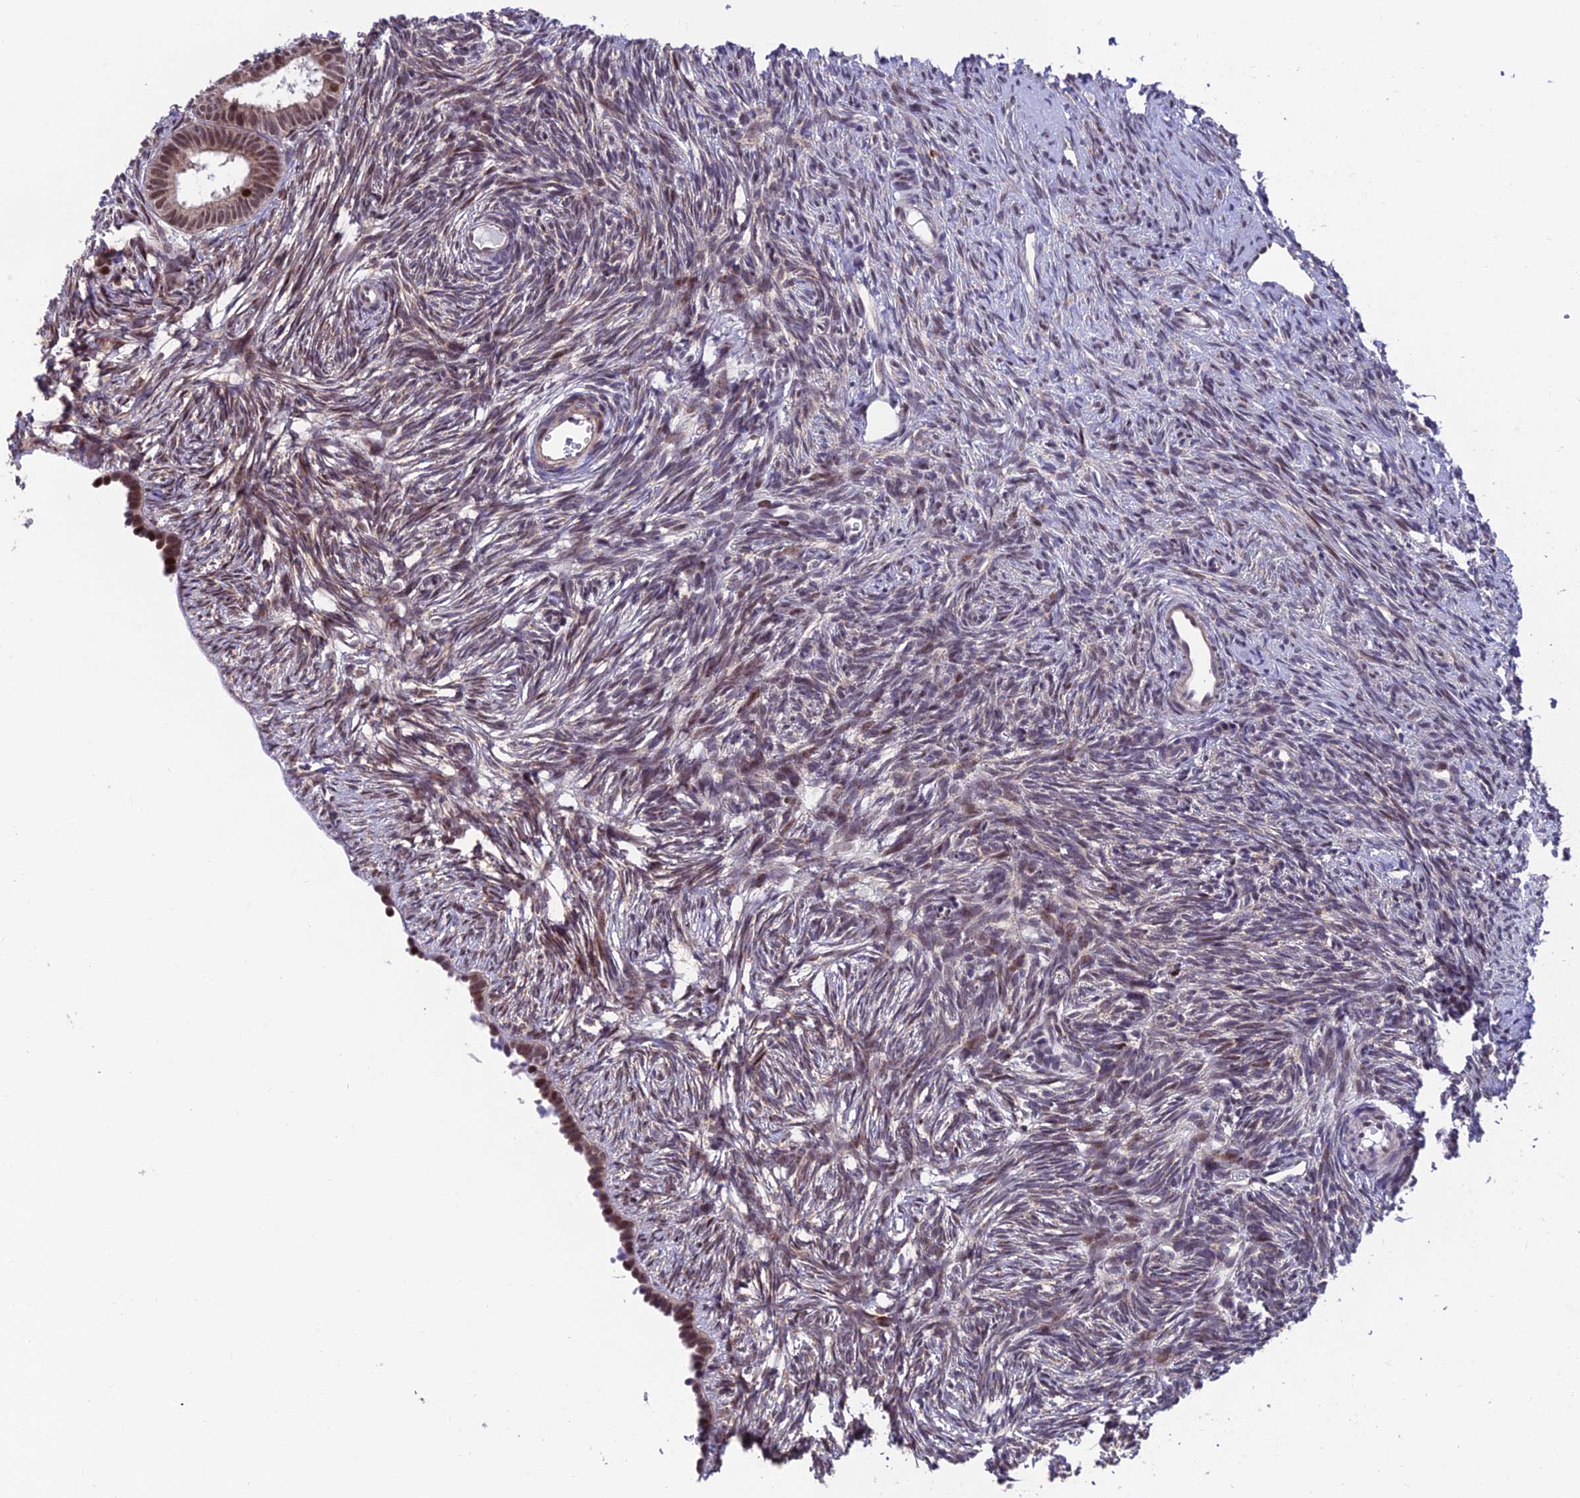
{"staining": {"intensity": "moderate", "quantity": ">75%", "location": "nuclear"}, "tissue": "ovary", "cell_type": "Follicle cells", "image_type": "normal", "snomed": [{"axis": "morphology", "description": "Normal tissue, NOS"}, {"axis": "topography", "description": "Ovary"}], "caption": "IHC image of unremarkable ovary stained for a protein (brown), which exhibits medium levels of moderate nuclear expression in about >75% of follicle cells.", "gene": "KIAA1191", "patient": {"sex": "female", "age": 51}}